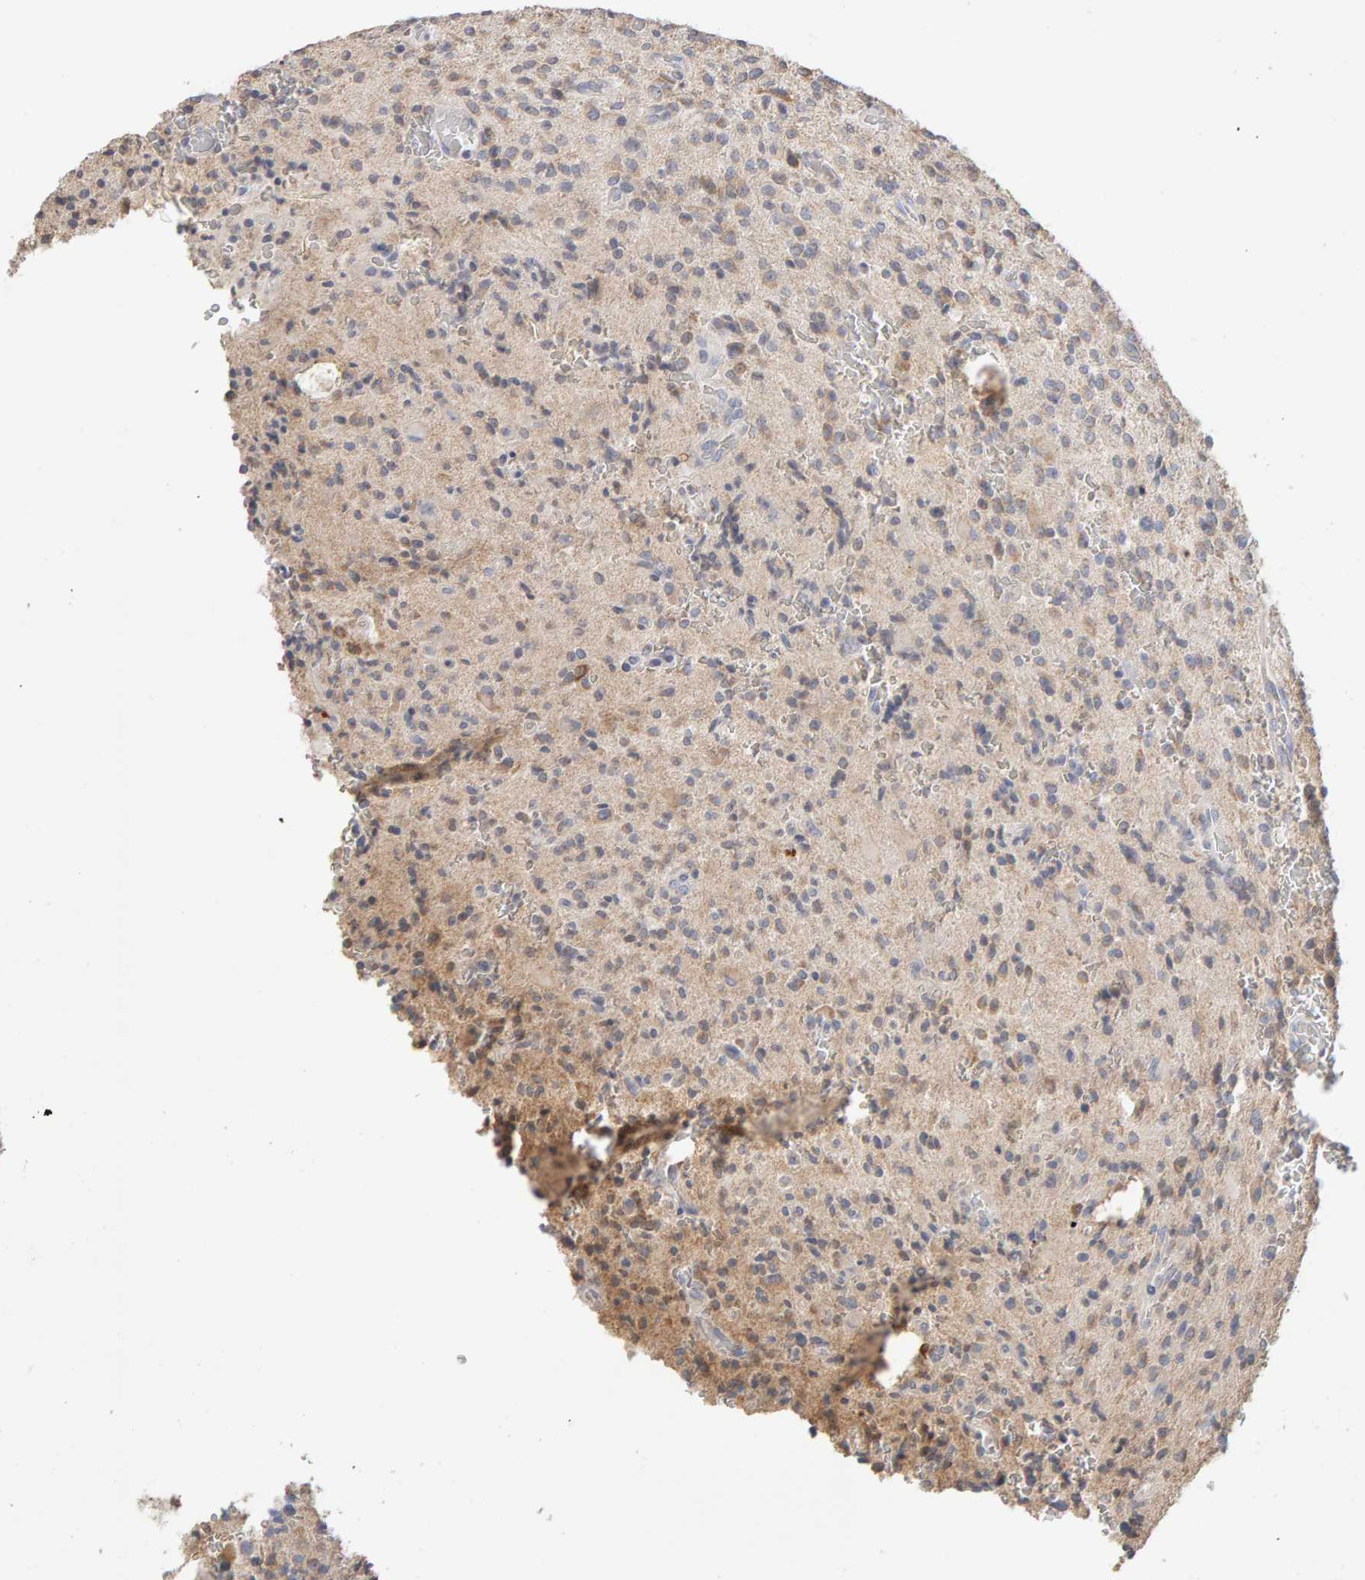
{"staining": {"intensity": "weak", "quantity": "25%-75%", "location": "cytoplasmic/membranous"}, "tissue": "glioma", "cell_type": "Tumor cells", "image_type": "cancer", "snomed": [{"axis": "morphology", "description": "Glioma, malignant, High grade"}, {"axis": "topography", "description": "Brain"}], "caption": "IHC staining of malignant high-grade glioma, which reveals low levels of weak cytoplasmic/membranous expression in approximately 25%-75% of tumor cells indicating weak cytoplasmic/membranous protein expression. The staining was performed using DAB (3,3'-diaminobenzidine) (brown) for protein detection and nuclei were counterstained in hematoxylin (blue).", "gene": "SGPL1", "patient": {"sex": "male", "age": 34}}